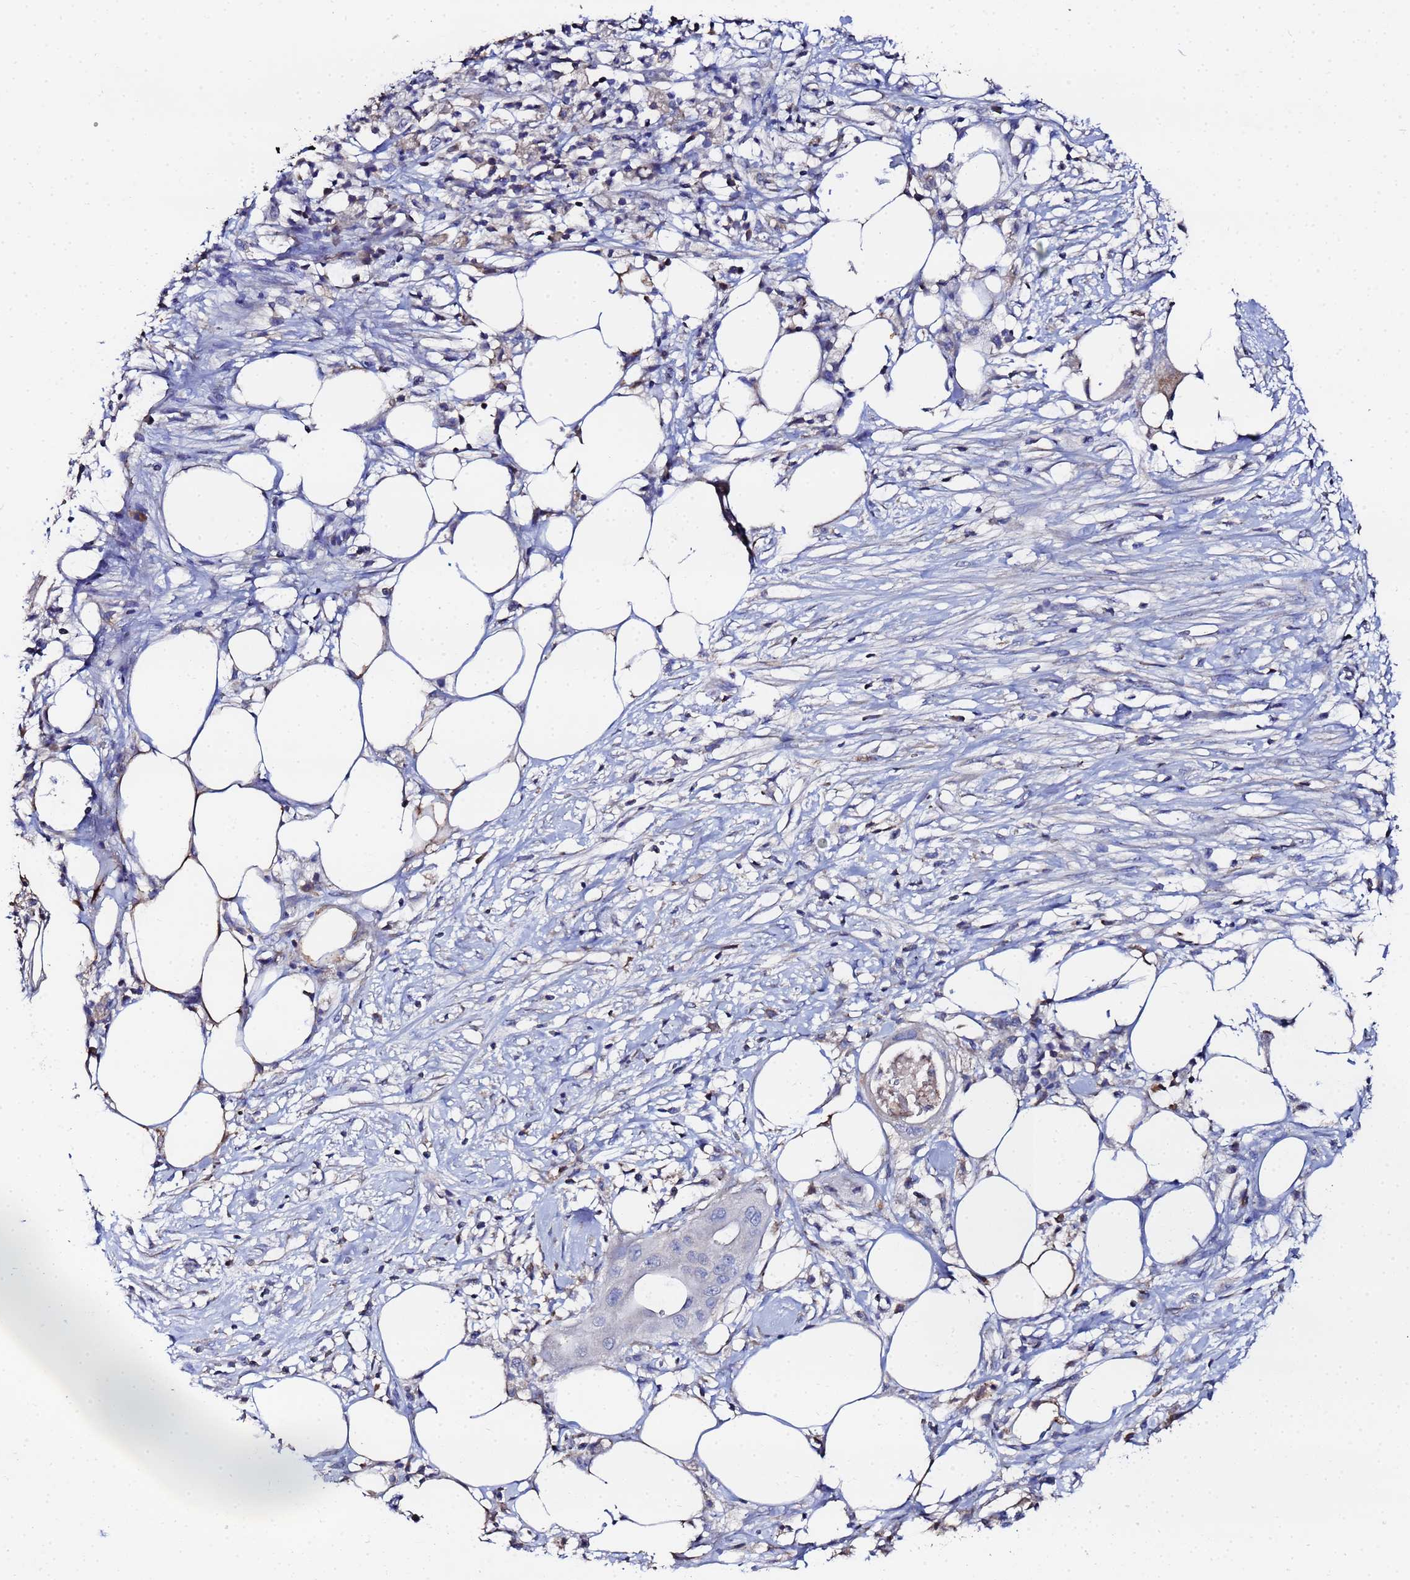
{"staining": {"intensity": "negative", "quantity": "none", "location": "none"}, "tissue": "pancreatic cancer", "cell_type": "Tumor cells", "image_type": "cancer", "snomed": [{"axis": "morphology", "description": "Adenocarcinoma, NOS"}, {"axis": "topography", "description": "Pancreas"}], "caption": "This photomicrograph is of pancreatic cancer (adenocarcinoma) stained with IHC to label a protein in brown with the nuclei are counter-stained blue. There is no expression in tumor cells.", "gene": "TCP10L", "patient": {"sex": "male", "age": 68}}